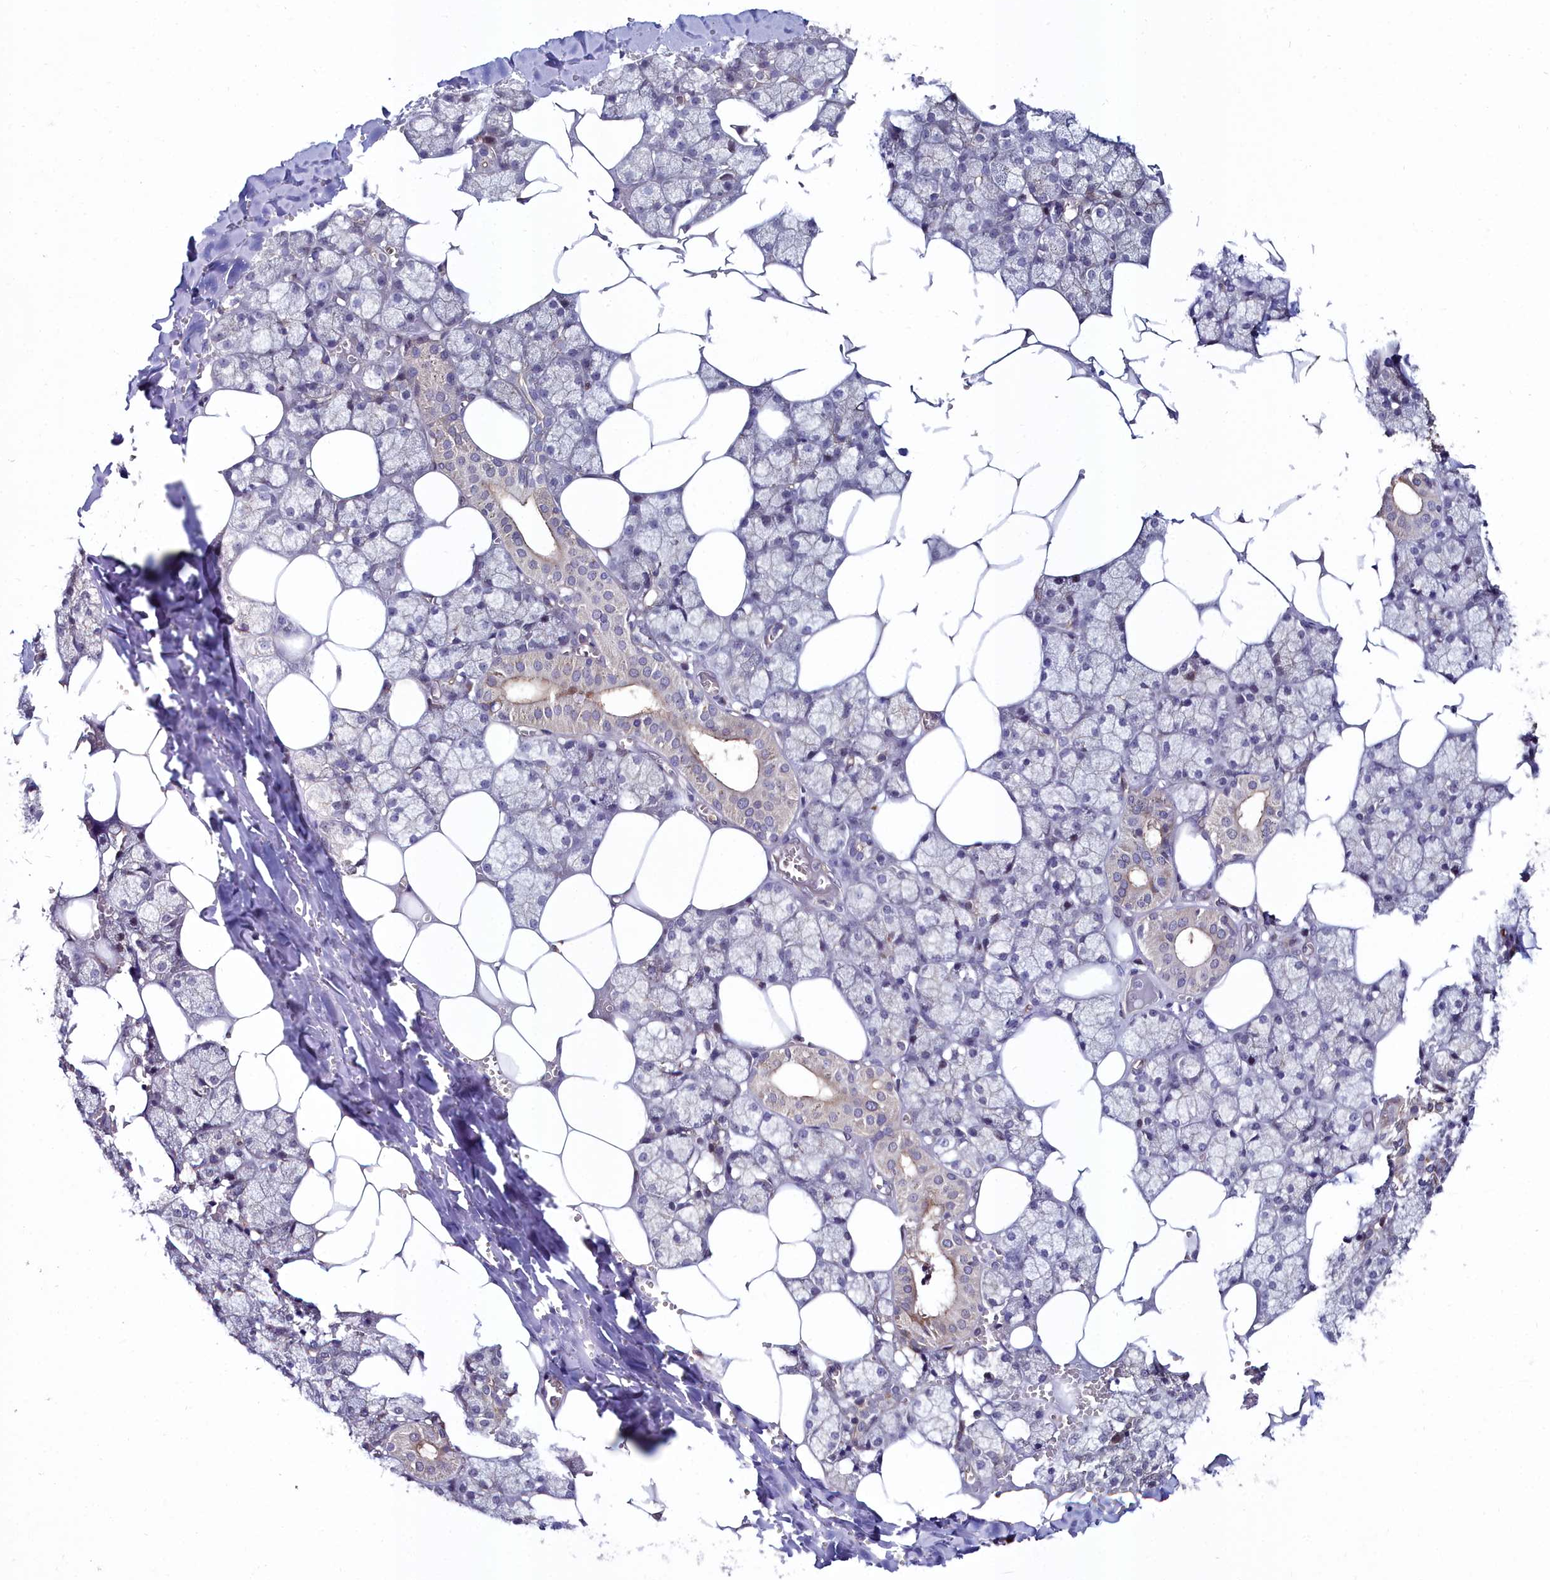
{"staining": {"intensity": "weak", "quantity": "<25%", "location": "cytoplasmic/membranous"}, "tissue": "salivary gland", "cell_type": "Glandular cells", "image_type": "normal", "snomed": [{"axis": "morphology", "description": "Normal tissue, NOS"}, {"axis": "topography", "description": "Salivary gland"}], "caption": "This is a histopathology image of IHC staining of benign salivary gland, which shows no positivity in glandular cells.", "gene": "C4orf19", "patient": {"sex": "male", "age": 62}}